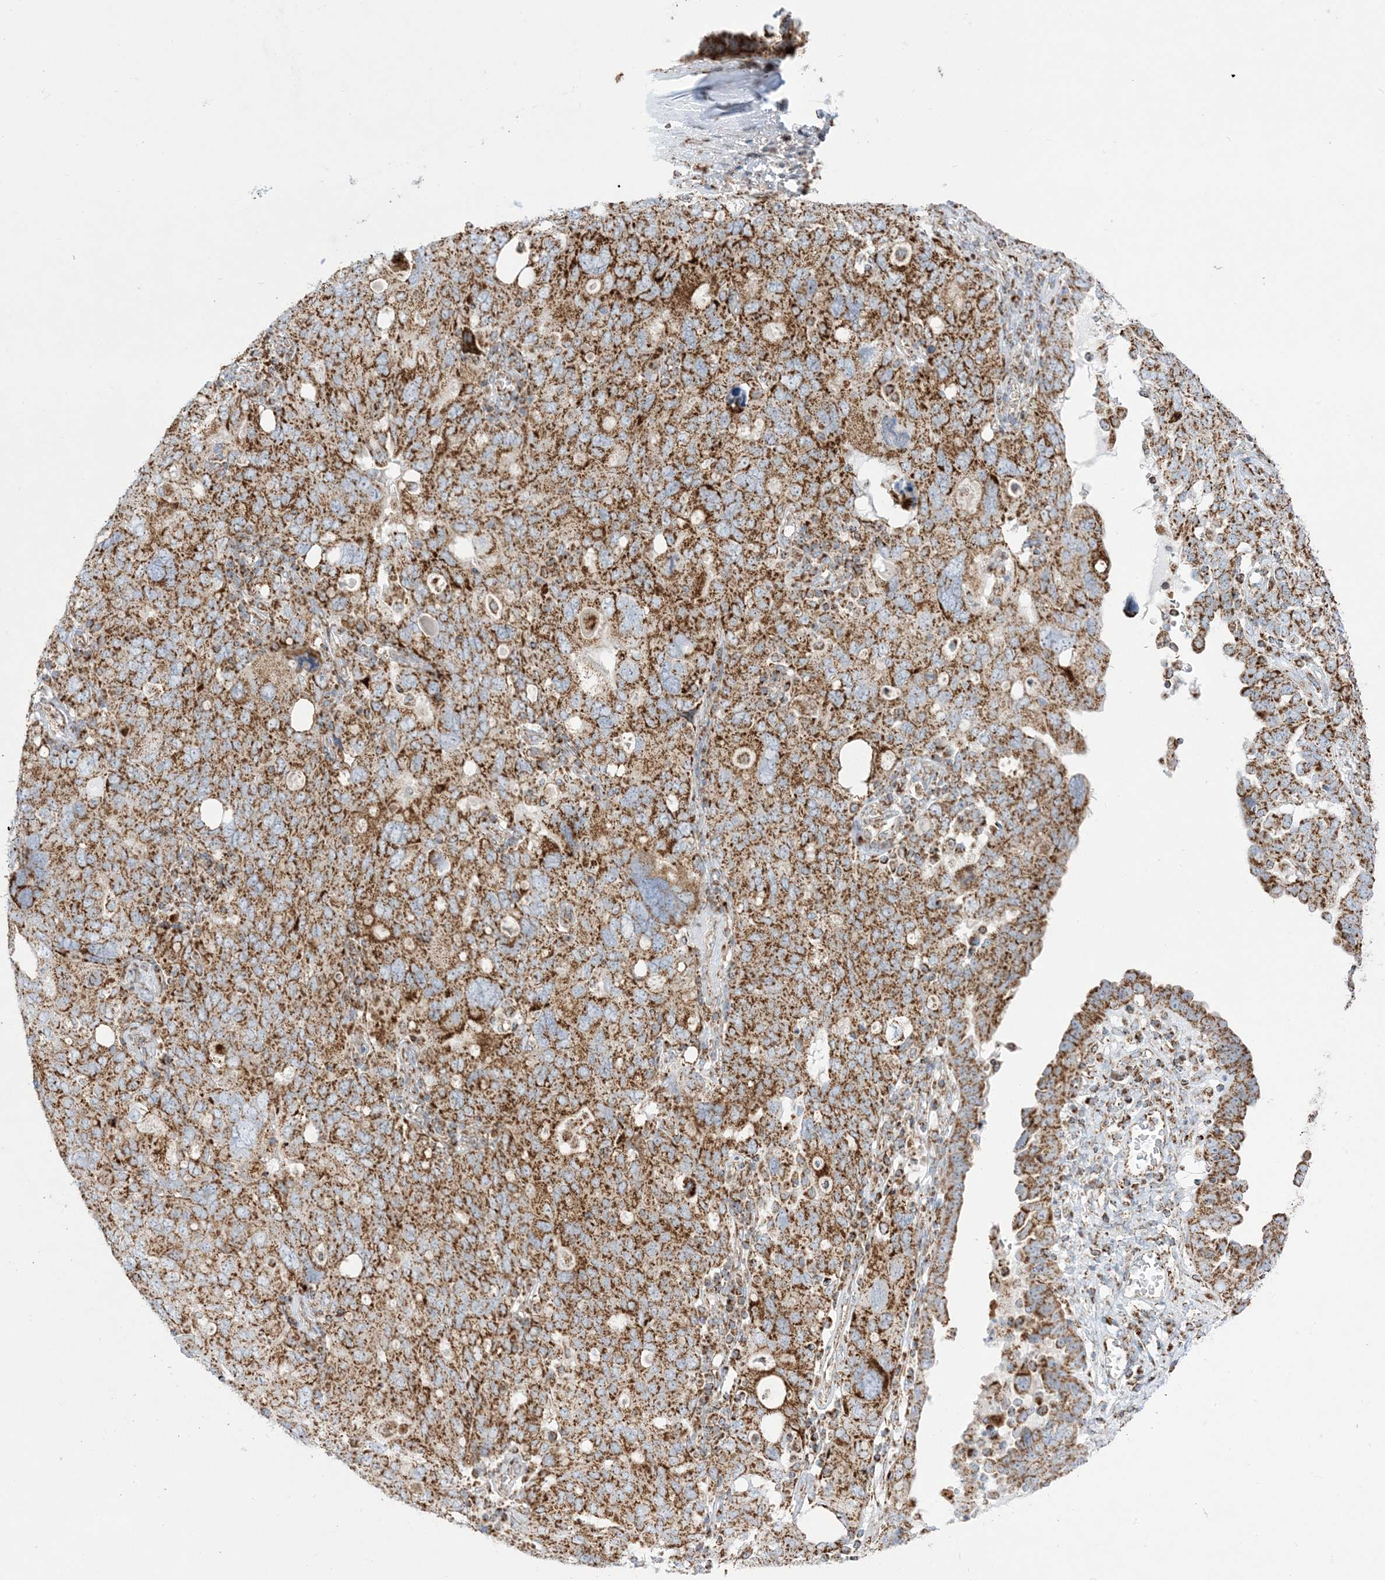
{"staining": {"intensity": "moderate", "quantity": ">75%", "location": "cytoplasmic/membranous"}, "tissue": "ovarian cancer", "cell_type": "Tumor cells", "image_type": "cancer", "snomed": [{"axis": "morphology", "description": "Carcinoma, endometroid"}, {"axis": "topography", "description": "Ovary"}], "caption": "The image displays staining of ovarian cancer (endometroid carcinoma), revealing moderate cytoplasmic/membranous protein staining (brown color) within tumor cells.", "gene": "MRPS36", "patient": {"sex": "female", "age": 62}}